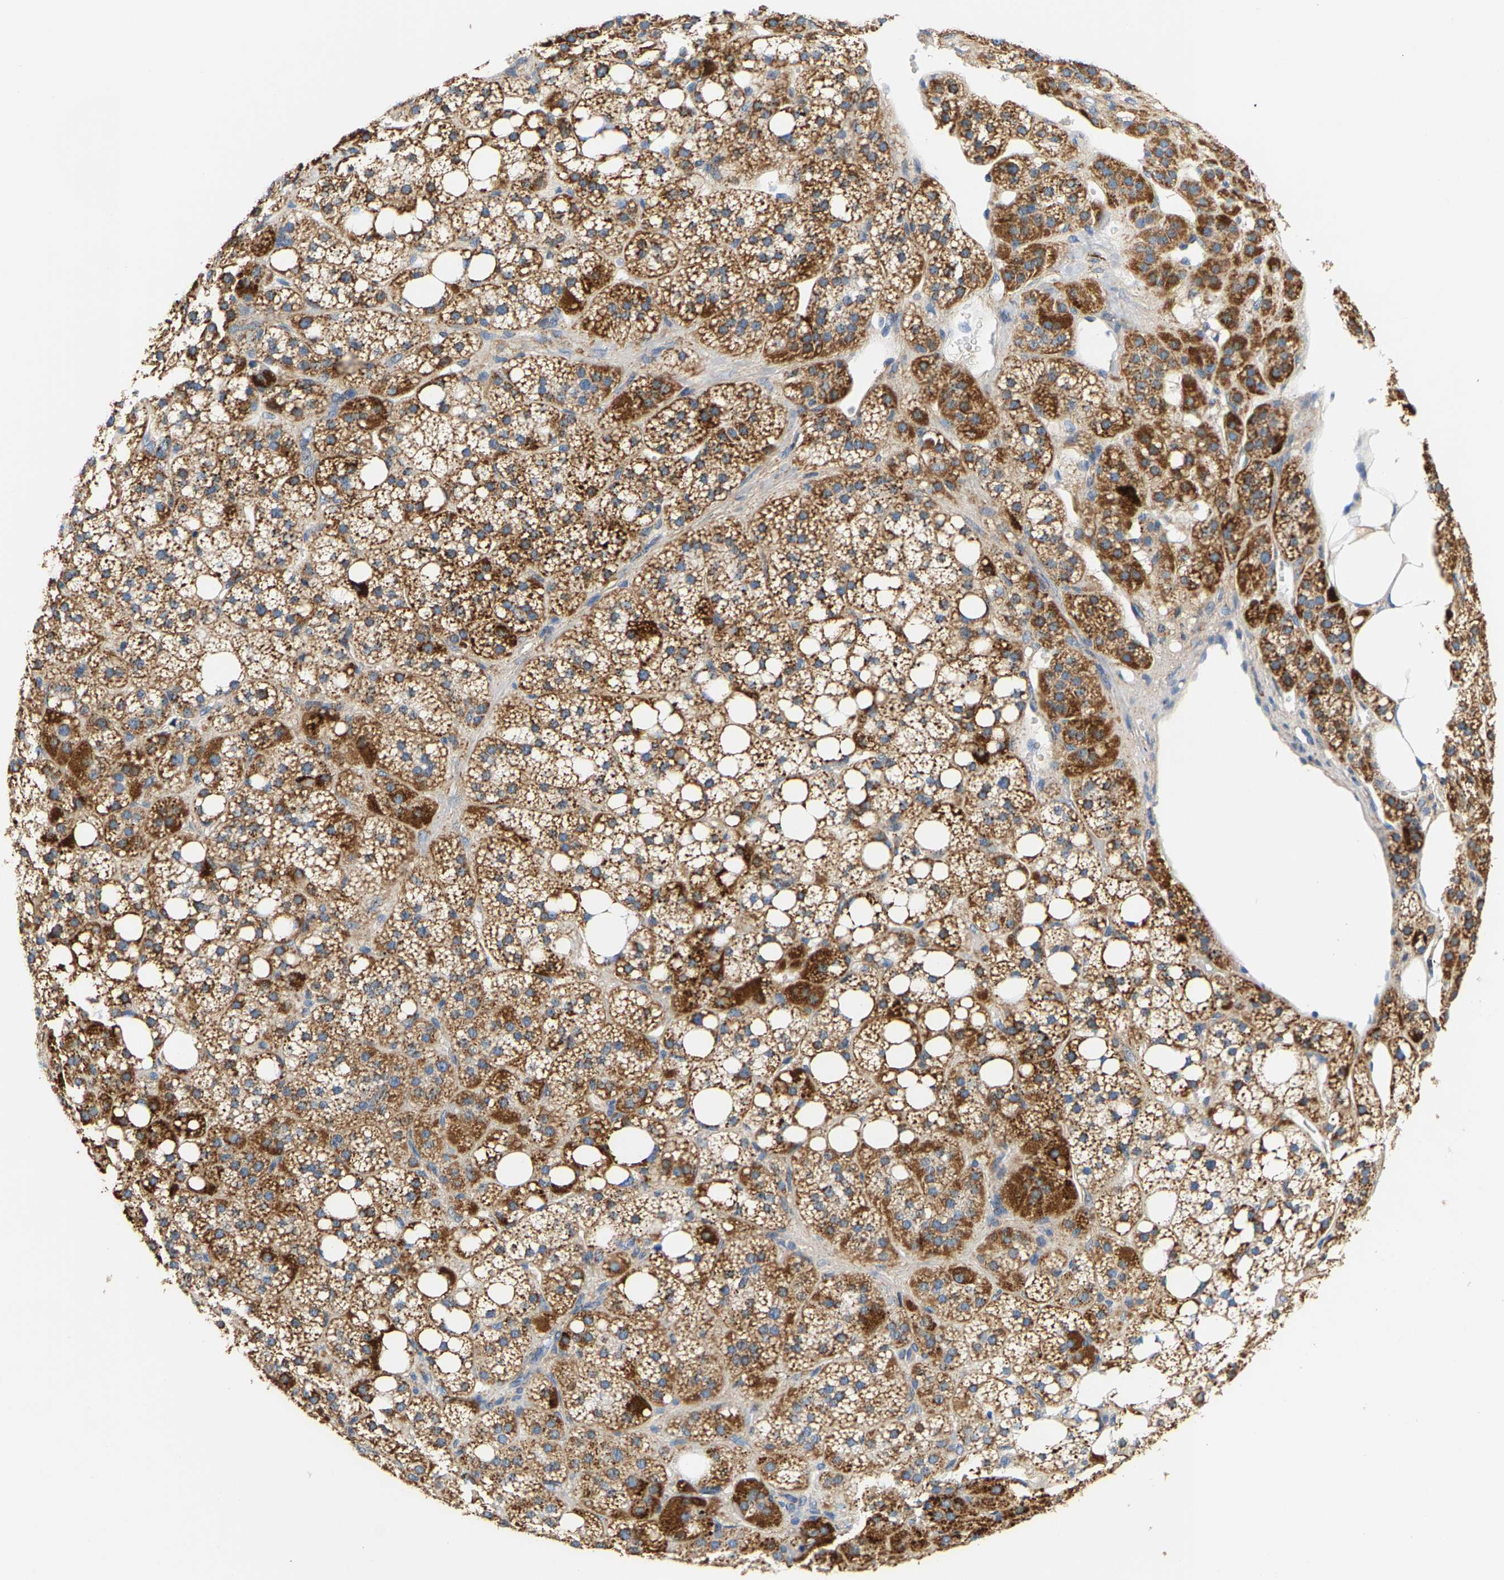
{"staining": {"intensity": "moderate", "quantity": ">75%", "location": "cytoplasmic/membranous"}, "tissue": "adrenal gland", "cell_type": "Glandular cells", "image_type": "normal", "snomed": [{"axis": "morphology", "description": "Normal tissue, NOS"}, {"axis": "topography", "description": "Adrenal gland"}], "caption": "IHC image of unremarkable human adrenal gland stained for a protein (brown), which reveals medium levels of moderate cytoplasmic/membranous expression in approximately >75% of glandular cells.", "gene": "SHMT2", "patient": {"sex": "female", "age": 59}}